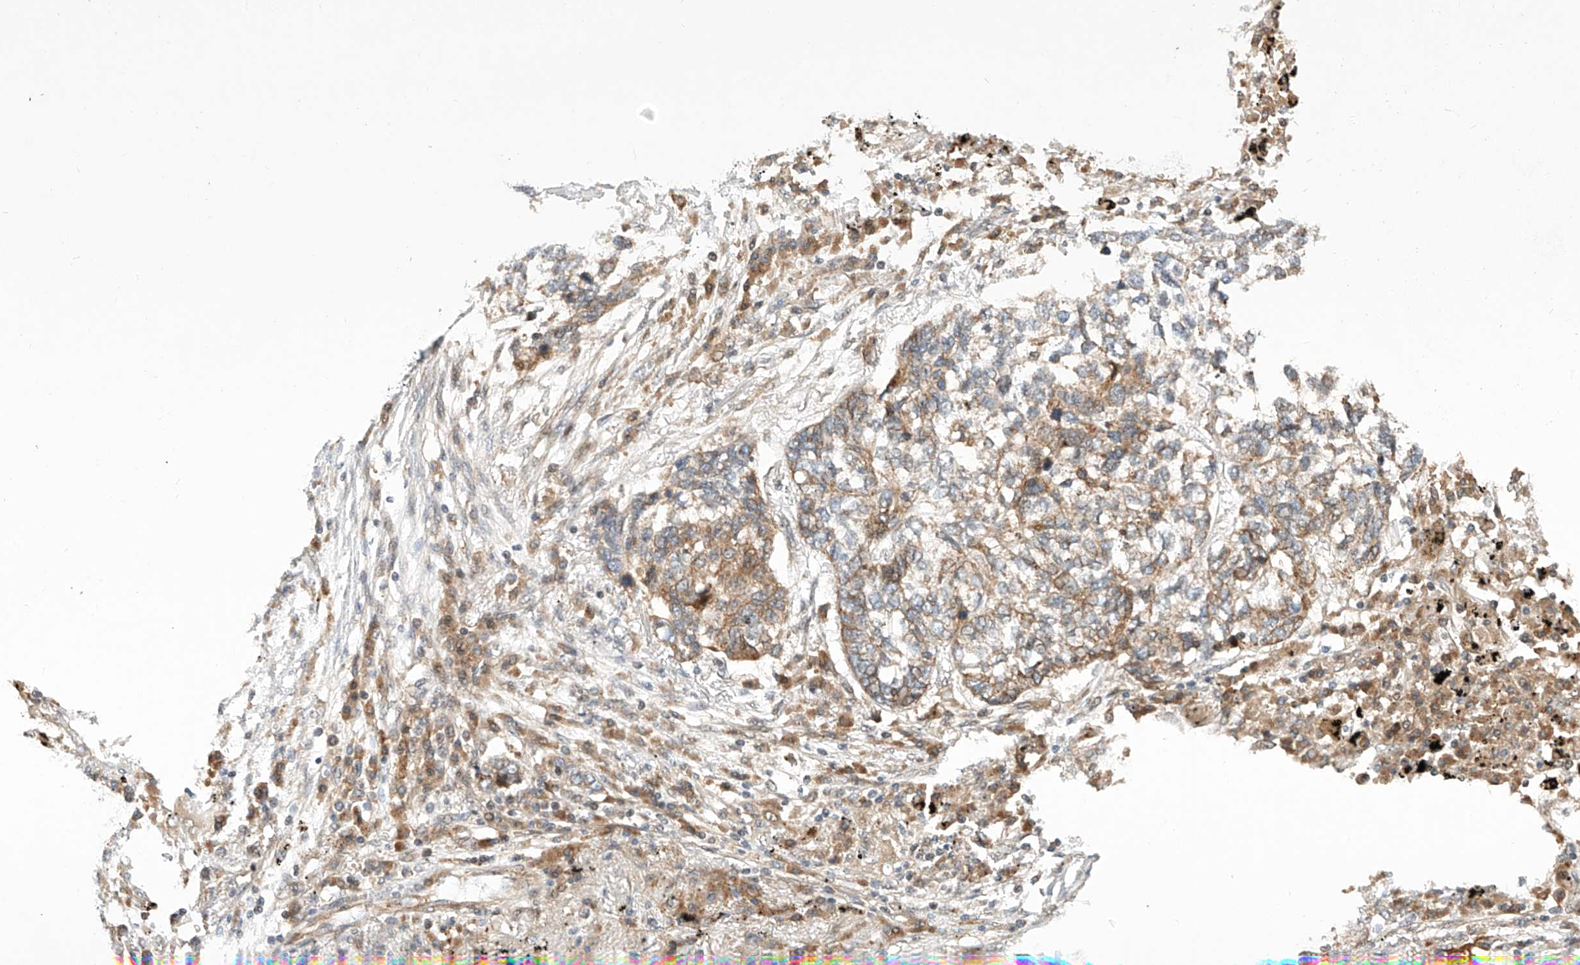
{"staining": {"intensity": "moderate", "quantity": "25%-75%", "location": "cytoplasmic/membranous"}, "tissue": "lung cancer", "cell_type": "Tumor cells", "image_type": "cancer", "snomed": [{"axis": "morphology", "description": "Squamous cell carcinoma, NOS"}, {"axis": "topography", "description": "Lung"}], "caption": "Squamous cell carcinoma (lung) stained with IHC displays moderate cytoplasmic/membranous staining in about 25%-75% of tumor cells.", "gene": "CPAMD8", "patient": {"sex": "female", "age": 63}}